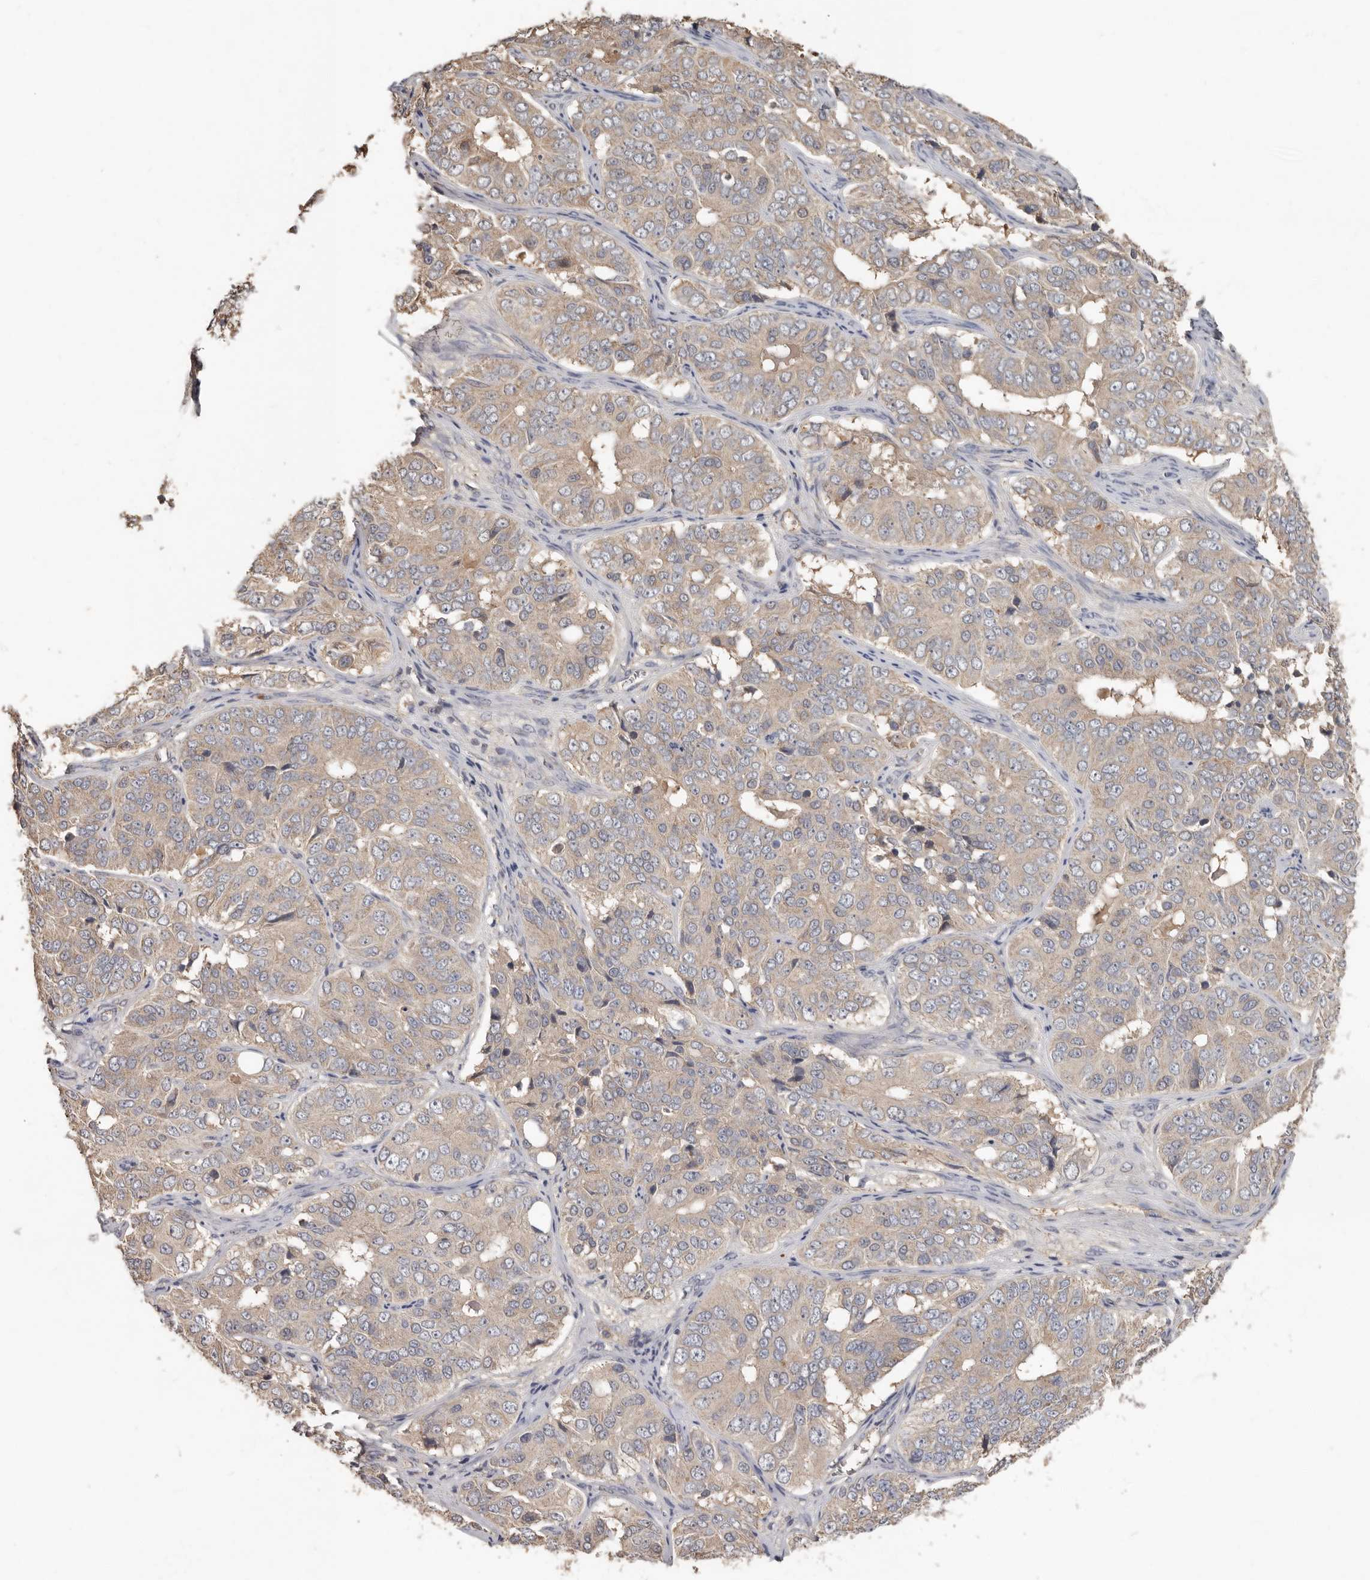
{"staining": {"intensity": "weak", "quantity": ">75%", "location": "cytoplasmic/membranous"}, "tissue": "ovarian cancer", "cell_type": "Tumor cells", "image_type": "cancer", "snomed": [{"axis": "morphology", "description": "Carcinoma, endometroid"}, {"axis": "topography", "description": "Ovary"}], "caption": "Immunohistochemical staining of ovarian cancer (endometroid carcinoma) shows low levels of weak cytoplasmic/membranous positivity in approximately >75% of tumor cells. (brown staining indicates protein expression, while blue staining denotes nuclei).", "gene": "KIF26B", "patient": {"sex": "female", "age": 51}}